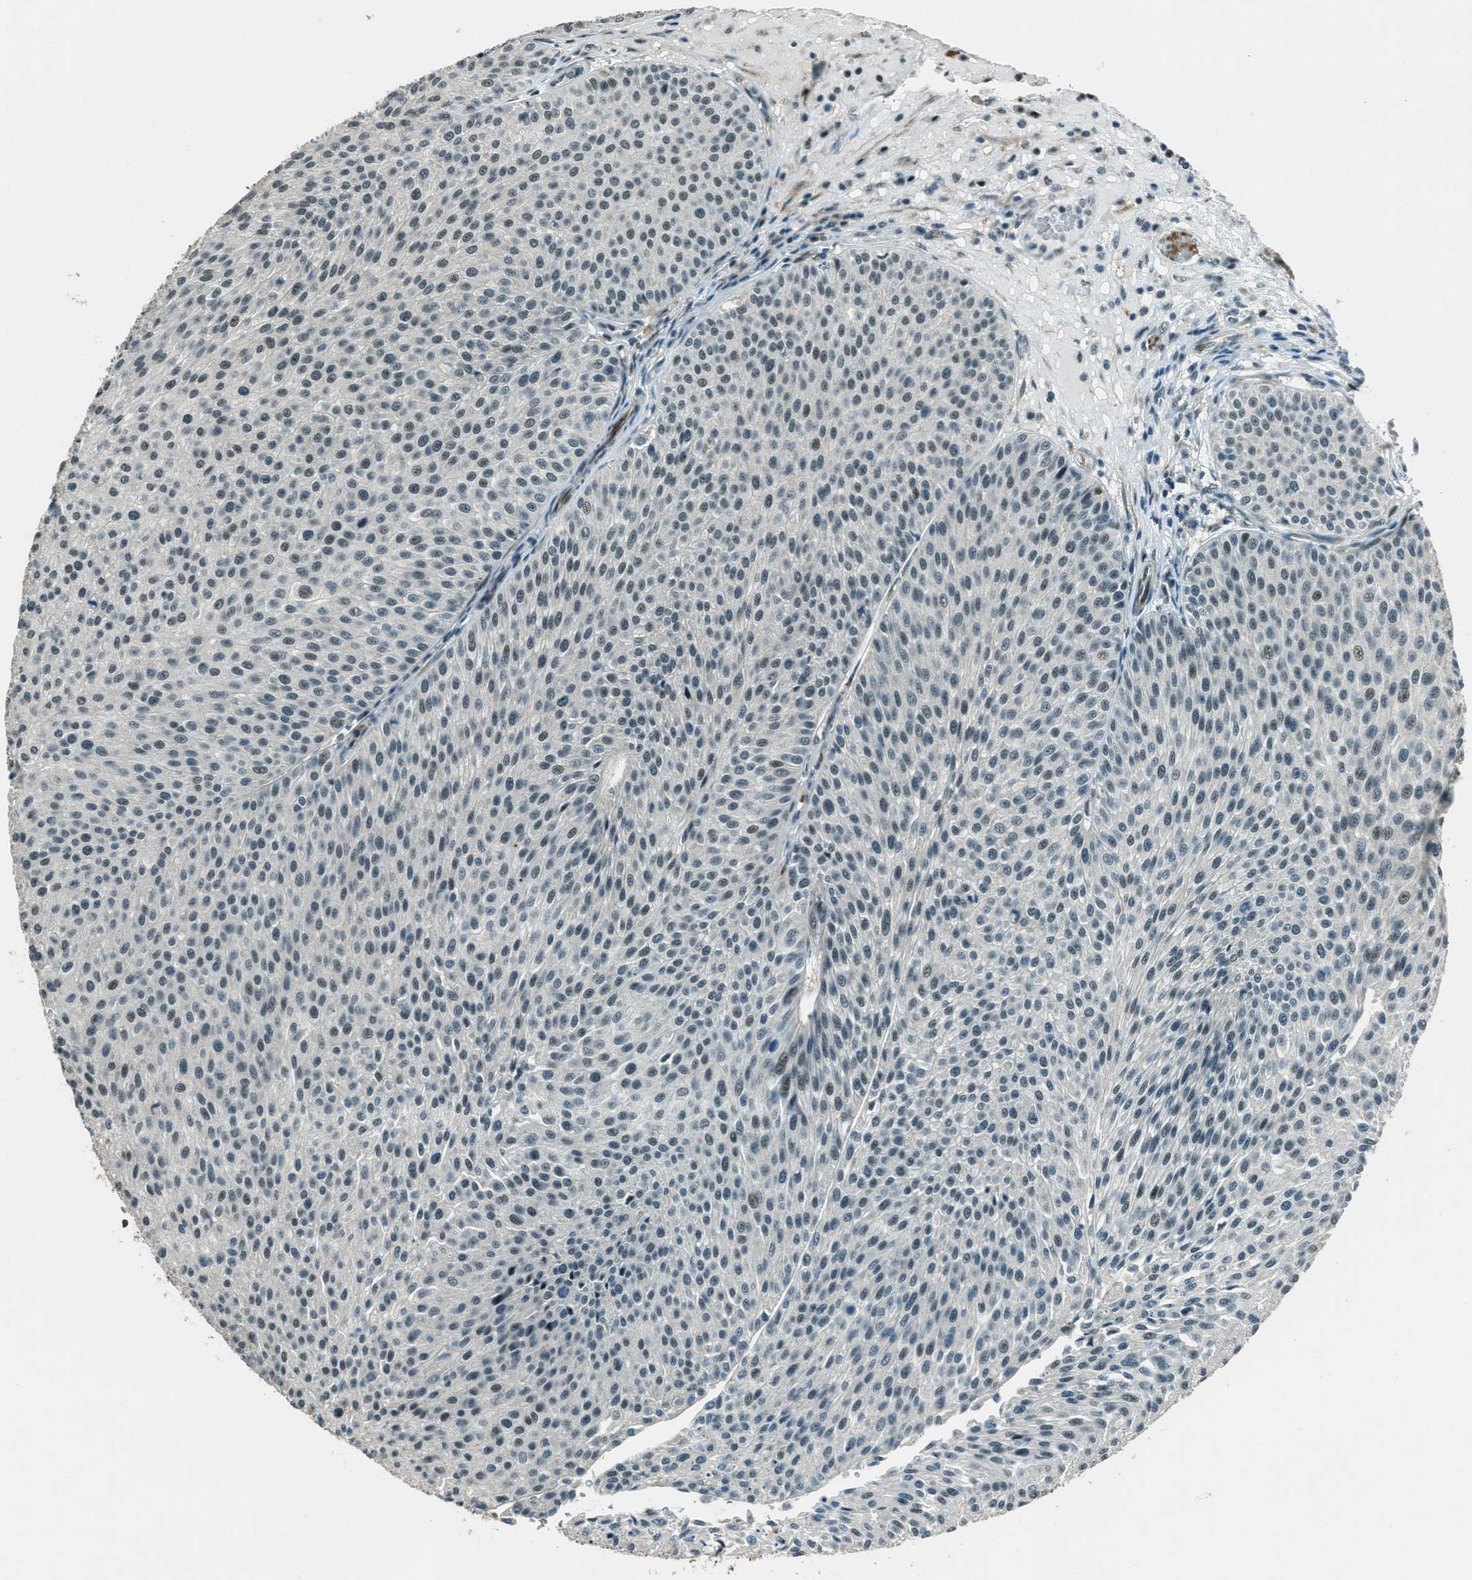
{"staining": {"intensity": "weak", "quantity": "<25%", "location": "nuclear"}, "tissue": "urothelial cancer", "cell_type": "Tumor cells", "image_type": "cancer", "snomed": [{"axis": "morphology", "description": "Urothelial carcinoma, Low grade"}, {"axis": "topography", "description": "Smooth muscle"}, {"axis": "topography", "description": "Urinary bladder"}], "caption": "Micrograph shows no protein positivity in tumor cells of low-grade urothelial carcinoma tissue.", "gene": "TARDBP", "patient": {"sex": "male", "age": 60}}